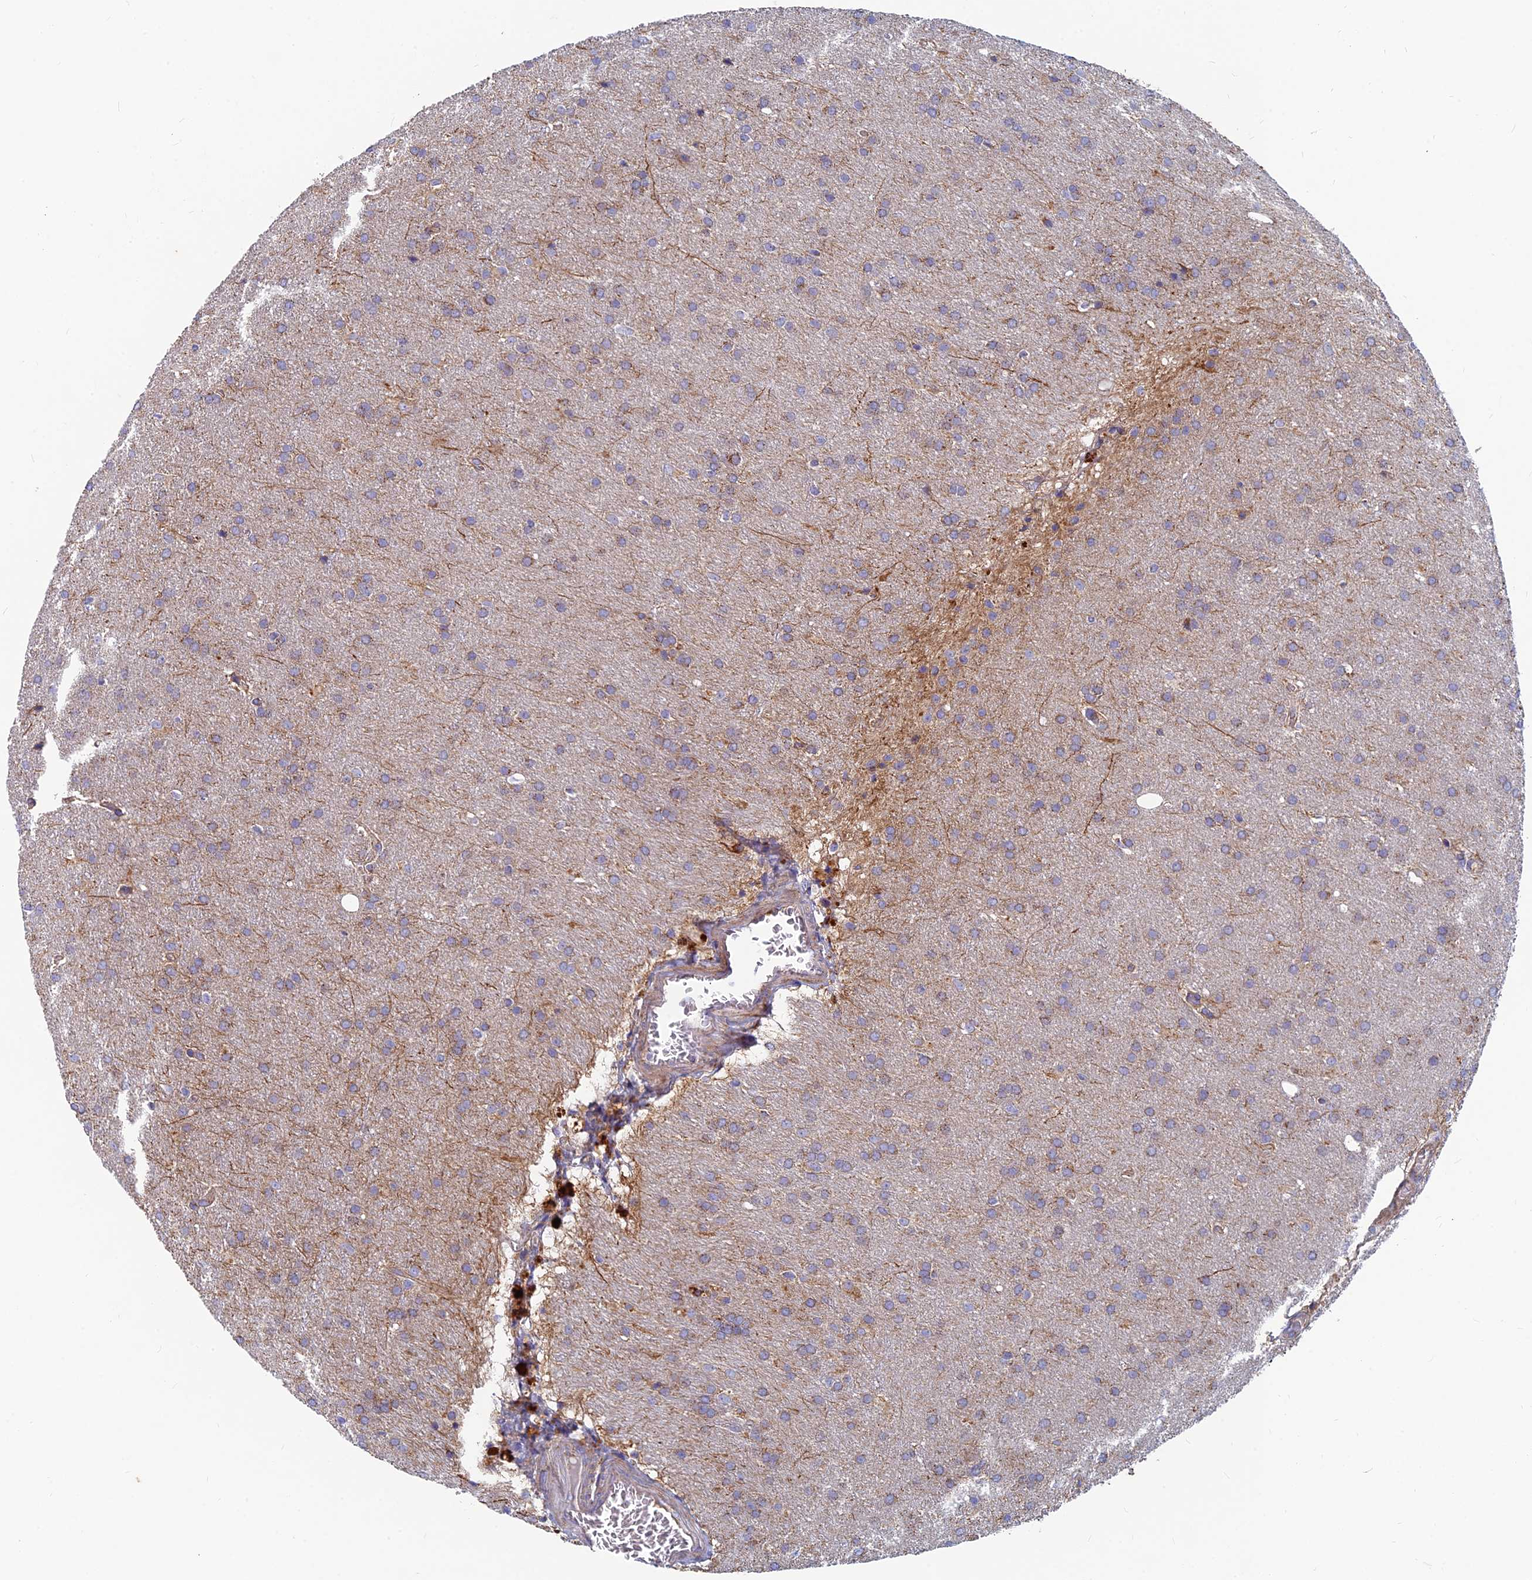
{"staining": {"intensity": "weak", "quantity": "25%-75%", "location": "cytoplasmic/membranous"}, "tissue": "glioma", "cell_type": "Tumor cells", "image_type": "cancer", "snomed": [{"axis": "morphology", "description": "Glioma, malignant, Low grade"}, {"axis": "topography", "description": "Brain"}], "caption": "About 25%-75% of tumor cells in glioma display weak cytoplasmic/membranous protein expression as visualized by brown immunohistochemical staining.", "gene": "MRPS9", "patient": {"sex": "female", "age": 32}}